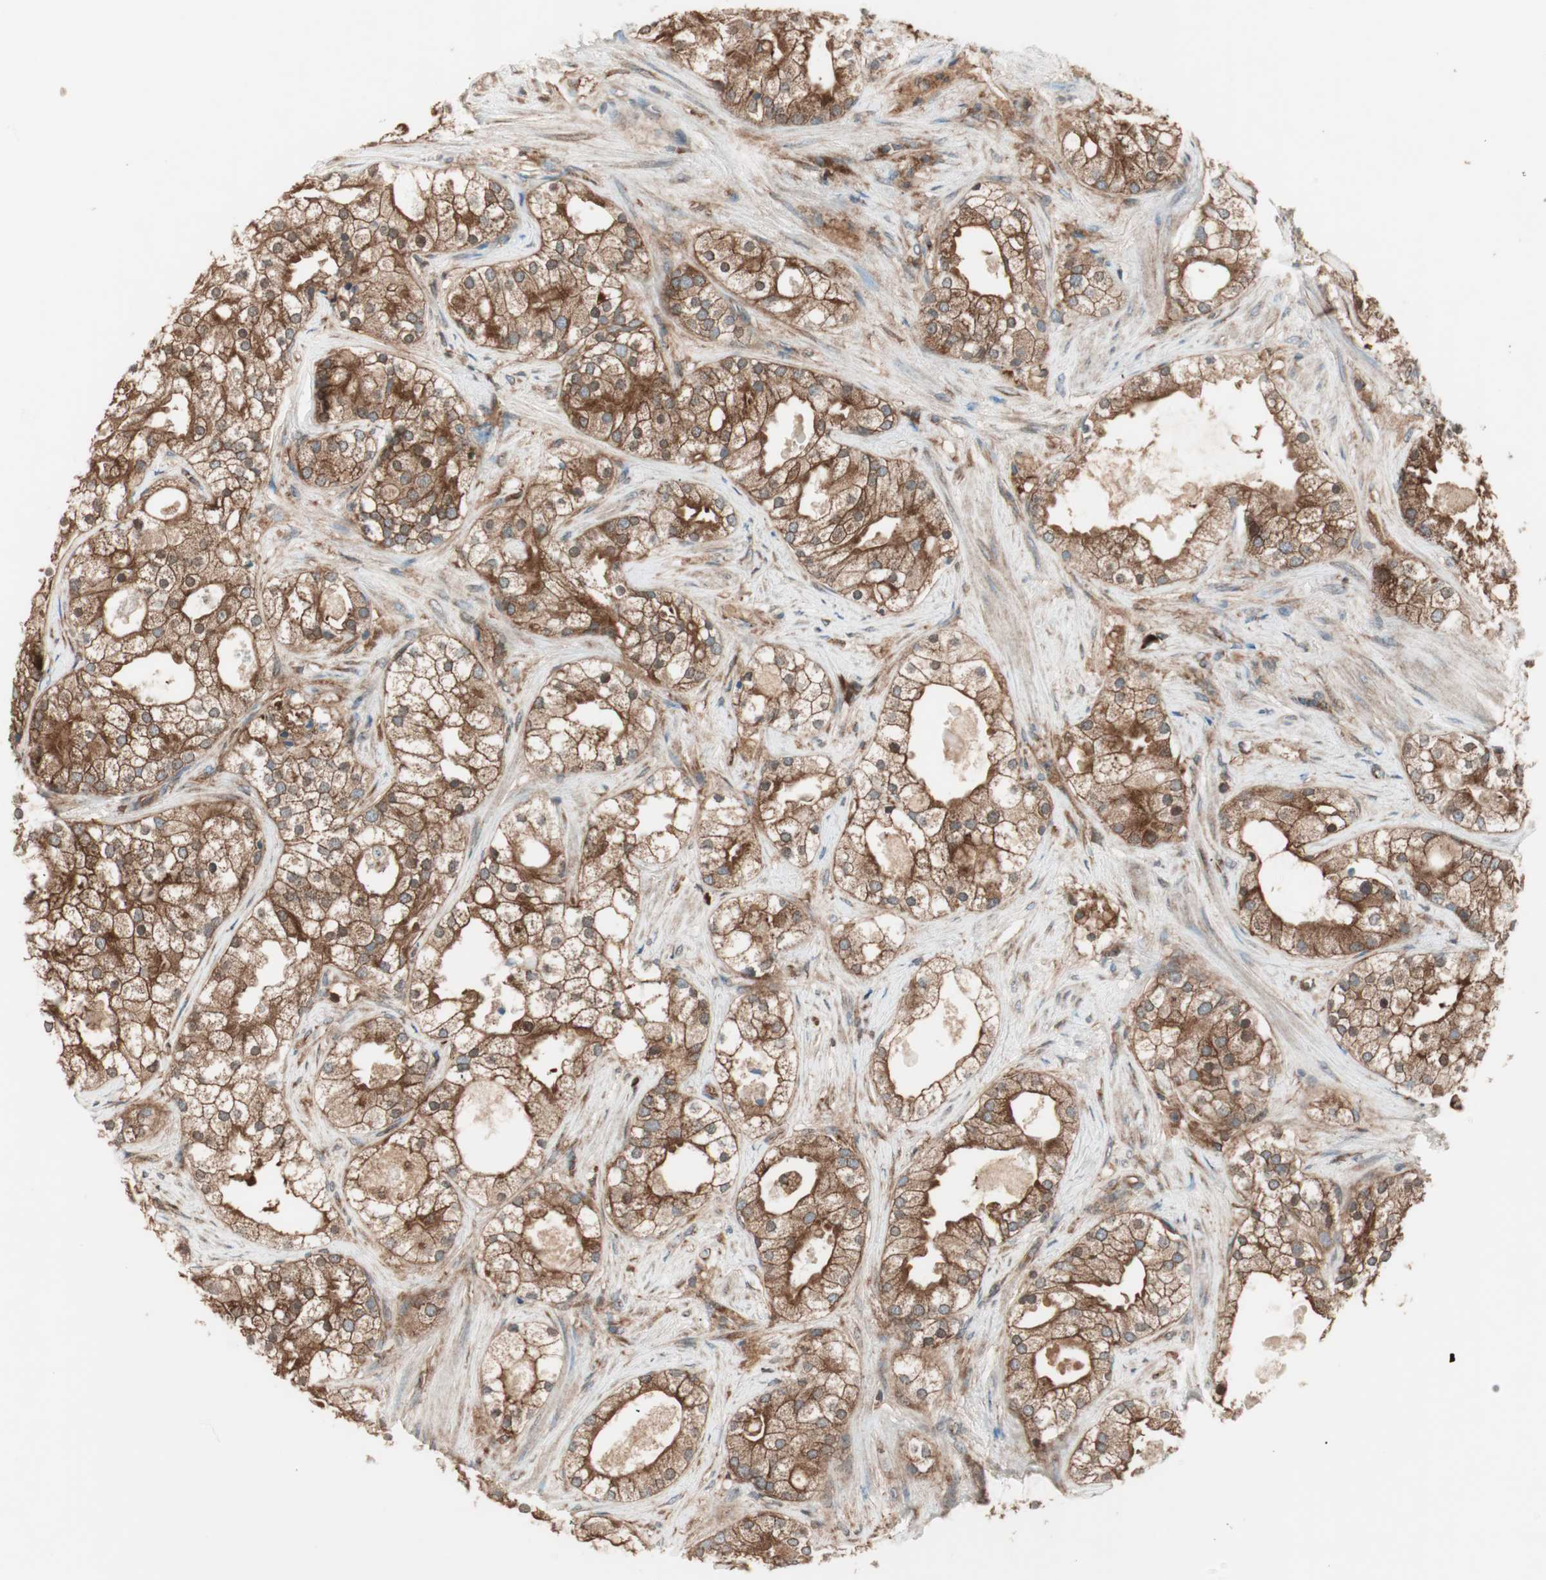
{"staining": {"intensity": "strong", "quantity": ">75%", "location": "cytoplasmic/membranous"}, "tissue": "prostate cancer", "cell_type": "Tumor cells", "image_type": "cancer", "snomed": [{"axis": "morphology", "description": "Adenocarcinoma, Low grade"}, {"axis": "topography", "description": "Prostate"}], "caption": "A high-resolution image shows immunohistochemistry (IHC) staining of prostate cancer (low-grade adenocarcinoma), which shows strong cytoplasmic/membranous staining in about >75% of tumor cells.", "gene": "RAB5A", "patient": {"sex": "male", "age": 58}}